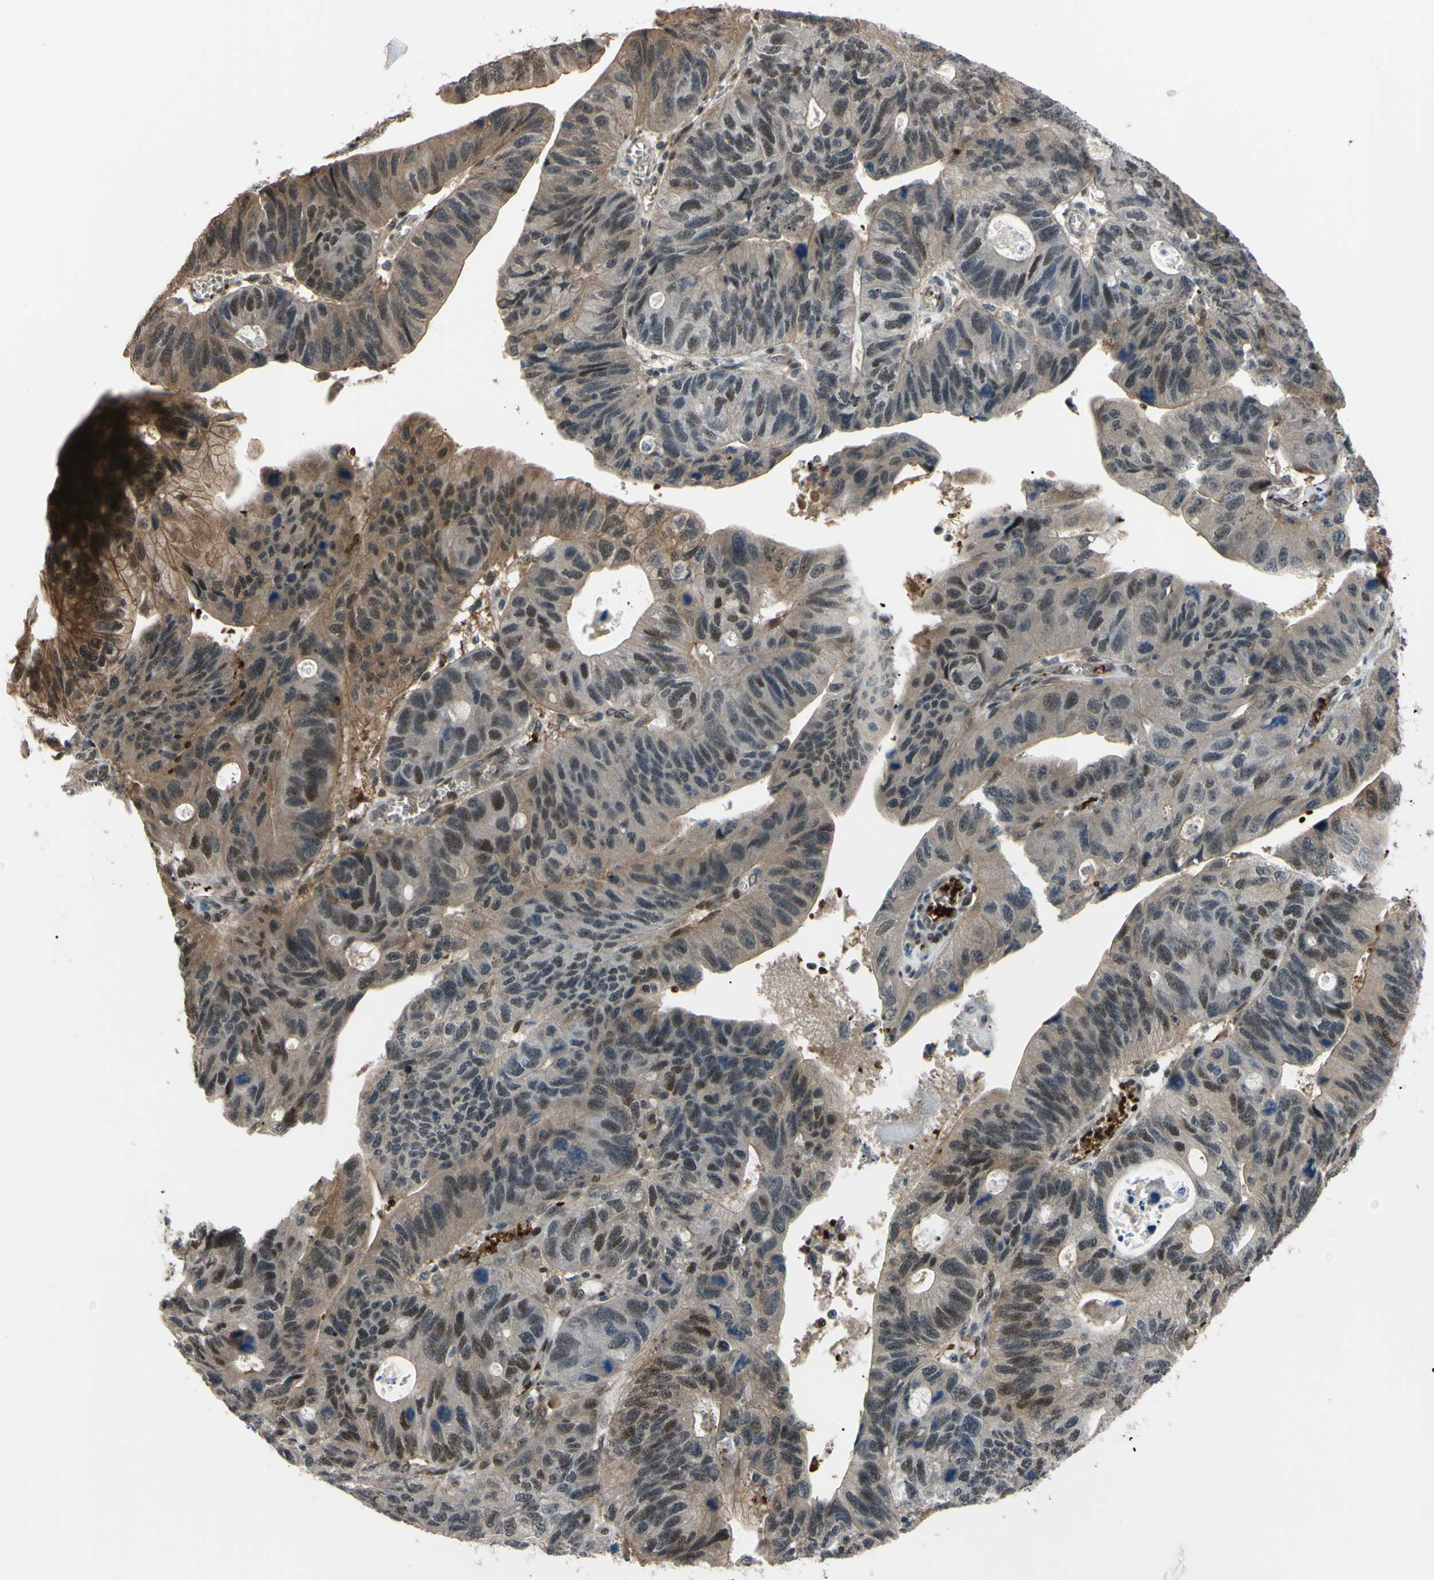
{"staining": {"intensity": "moderate", "quantity": ">75%", "location": "cytoplasmic/membranous,nuclear"}, "tissue": "stomach cancer", "cell_type": "Tumor cells", "image_type": "cancer", "snomed": [{"axis": "morphology", "description": "Adenocarcinoma, NOS"}, {"axis": "topography", "description": "Stomach"}], "caption": "The micrograph shows a brown stain indicating the presence of a protein in the cytoplasmic/membranous and nuclear of tumor cells in stomach cancer.", "gene": "THAP12", "patient": {"sex": "male", "age": 59}}